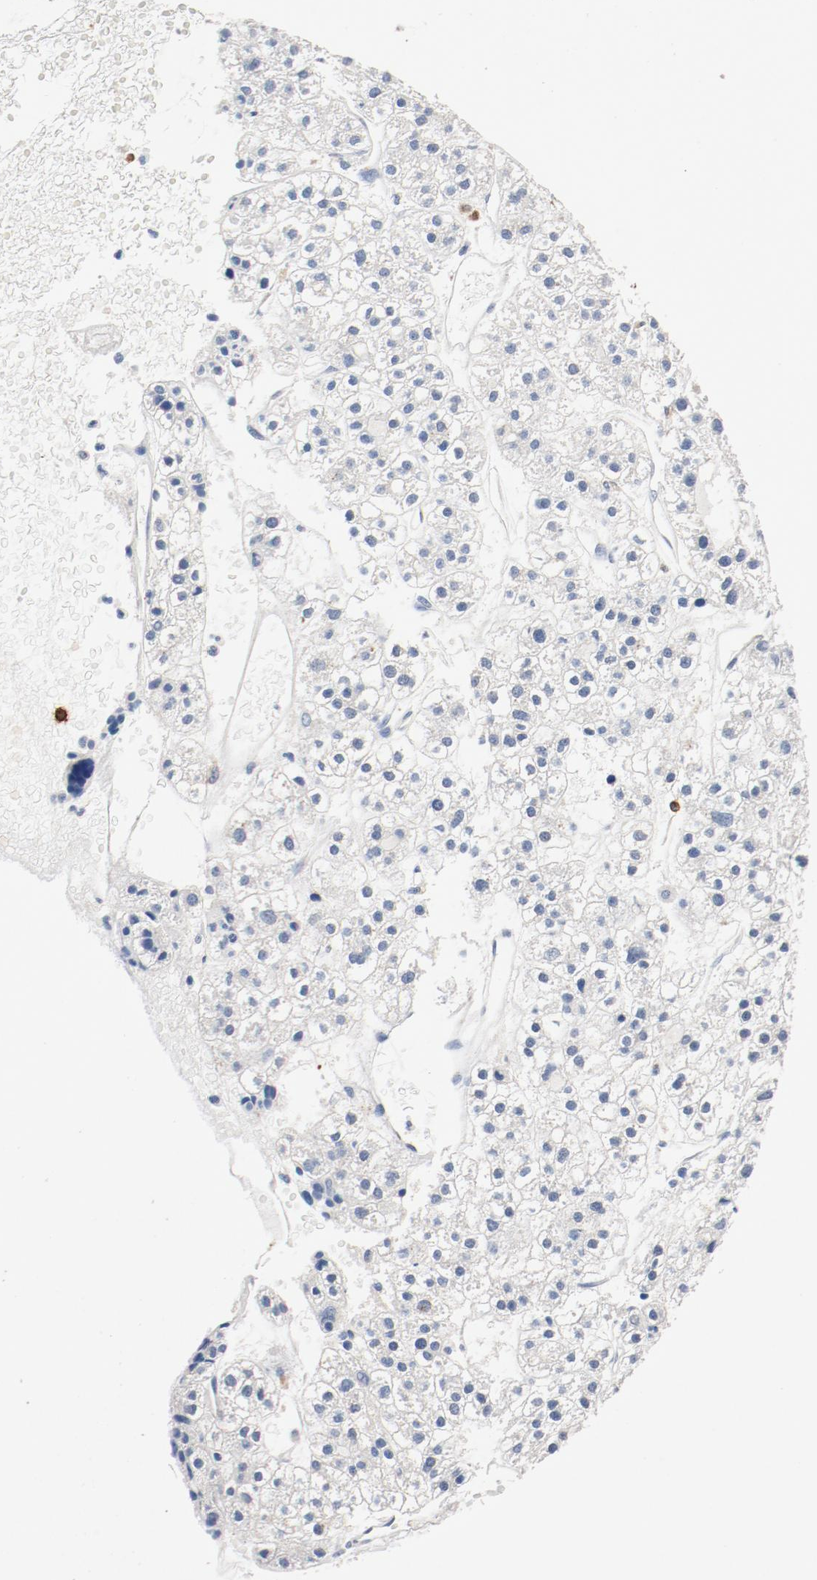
{"staining": {"intensity": "negative", "quantity": "none", "location": "none"}, "tissue": "liver cancer", "cell_type": "Tumor cells", "image_type": "cancer", "snomed": [{"axis": "morphology", "description": "Carcinoma, Hepatocellular, NOS"}, {"axis": "topography", "description": "Liver"}], "caption": "Tumor cells are negative for protein expression in human liver cancer.", "gene": "CD247", "patient": {"sex": "female", "age": 85}}